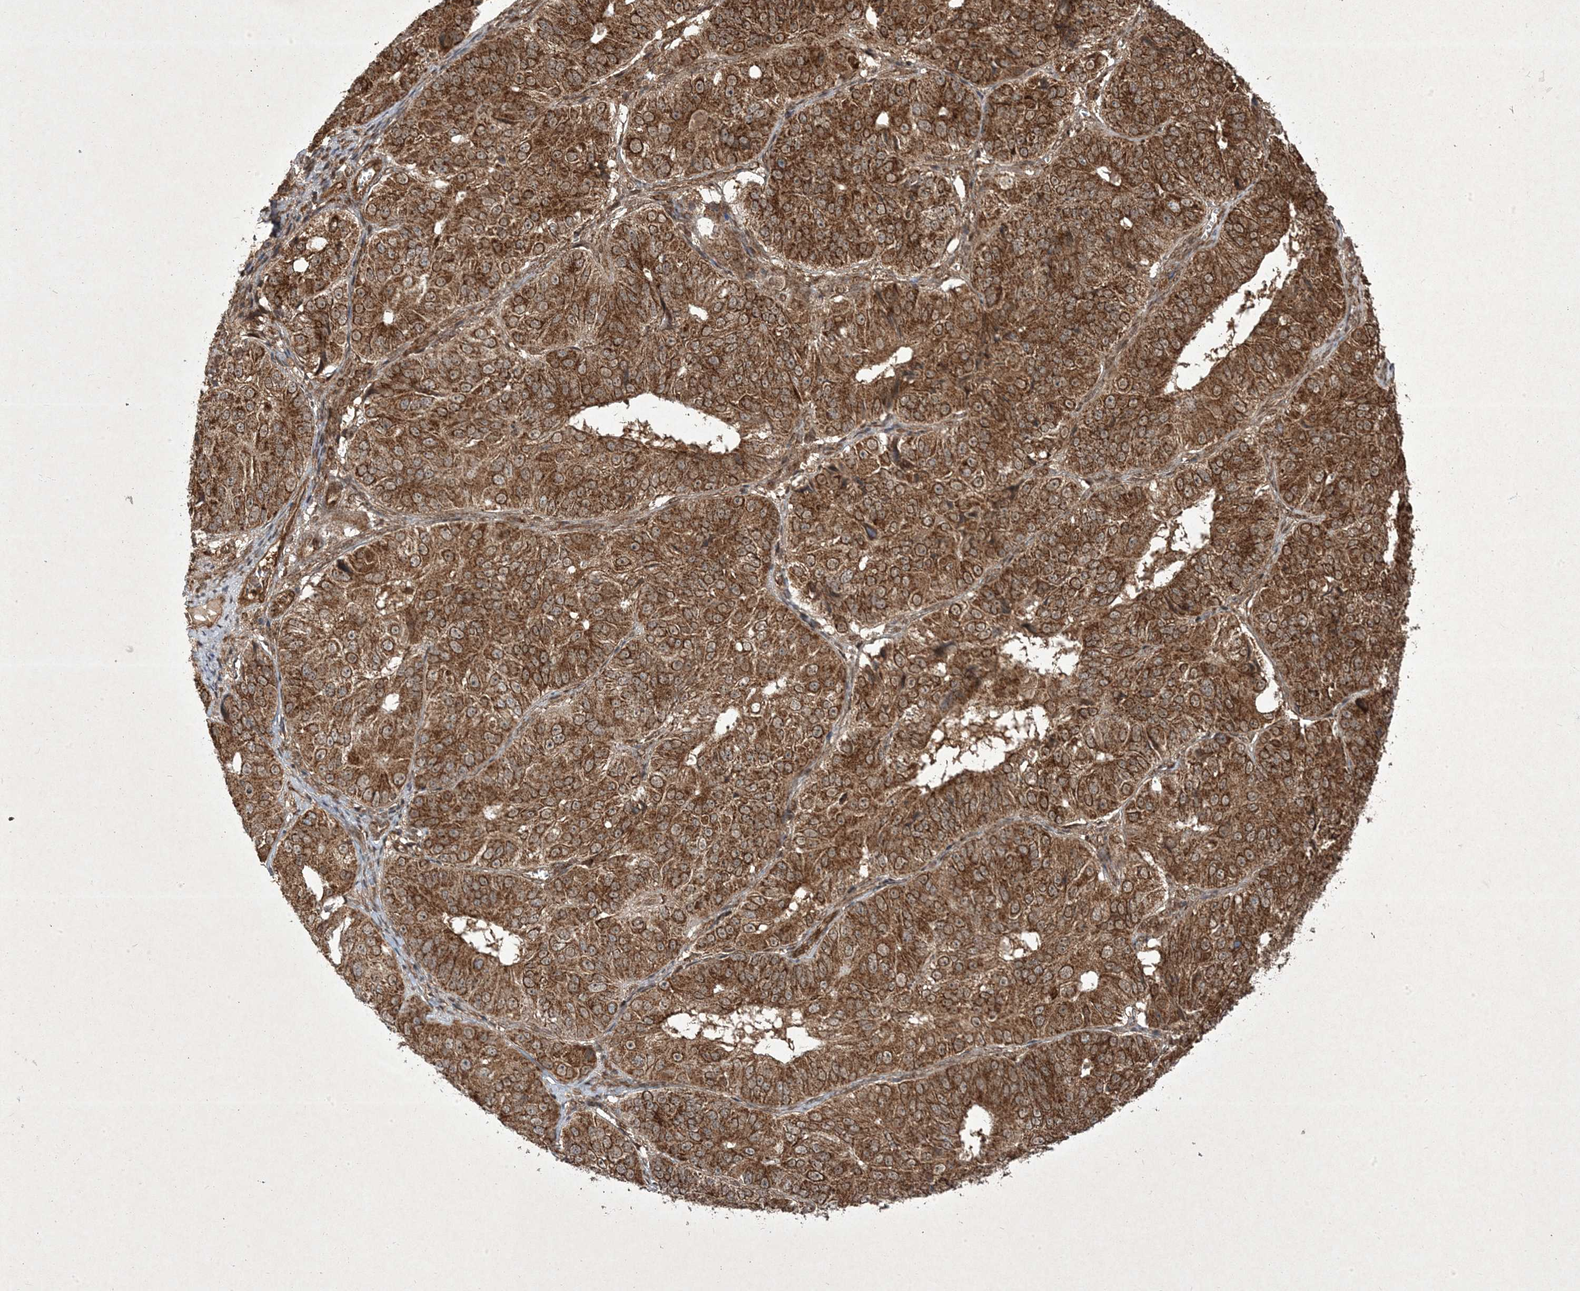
{"staining": {"intensity": "moderate", "quantity": ">75%", "location": "cytoplasmic/membranous"}, "tissue": "ovarian cancer", "cell_type": "Tumor cells", "image_type": "cancer", "snomed": [{"axis": "morphology", "description": "Carcinoma, endometroid"}, {"axis": "topography", "description": "Ovary"}], "caption": "The immunohistochemical stain labels moderate cytoplasmic/membranous expression in tumor cells of endometroid carcinoma (ovarian) tissue.", "gene": "PLEKHM2", "patient": {"sex": "female", "age": 51}}